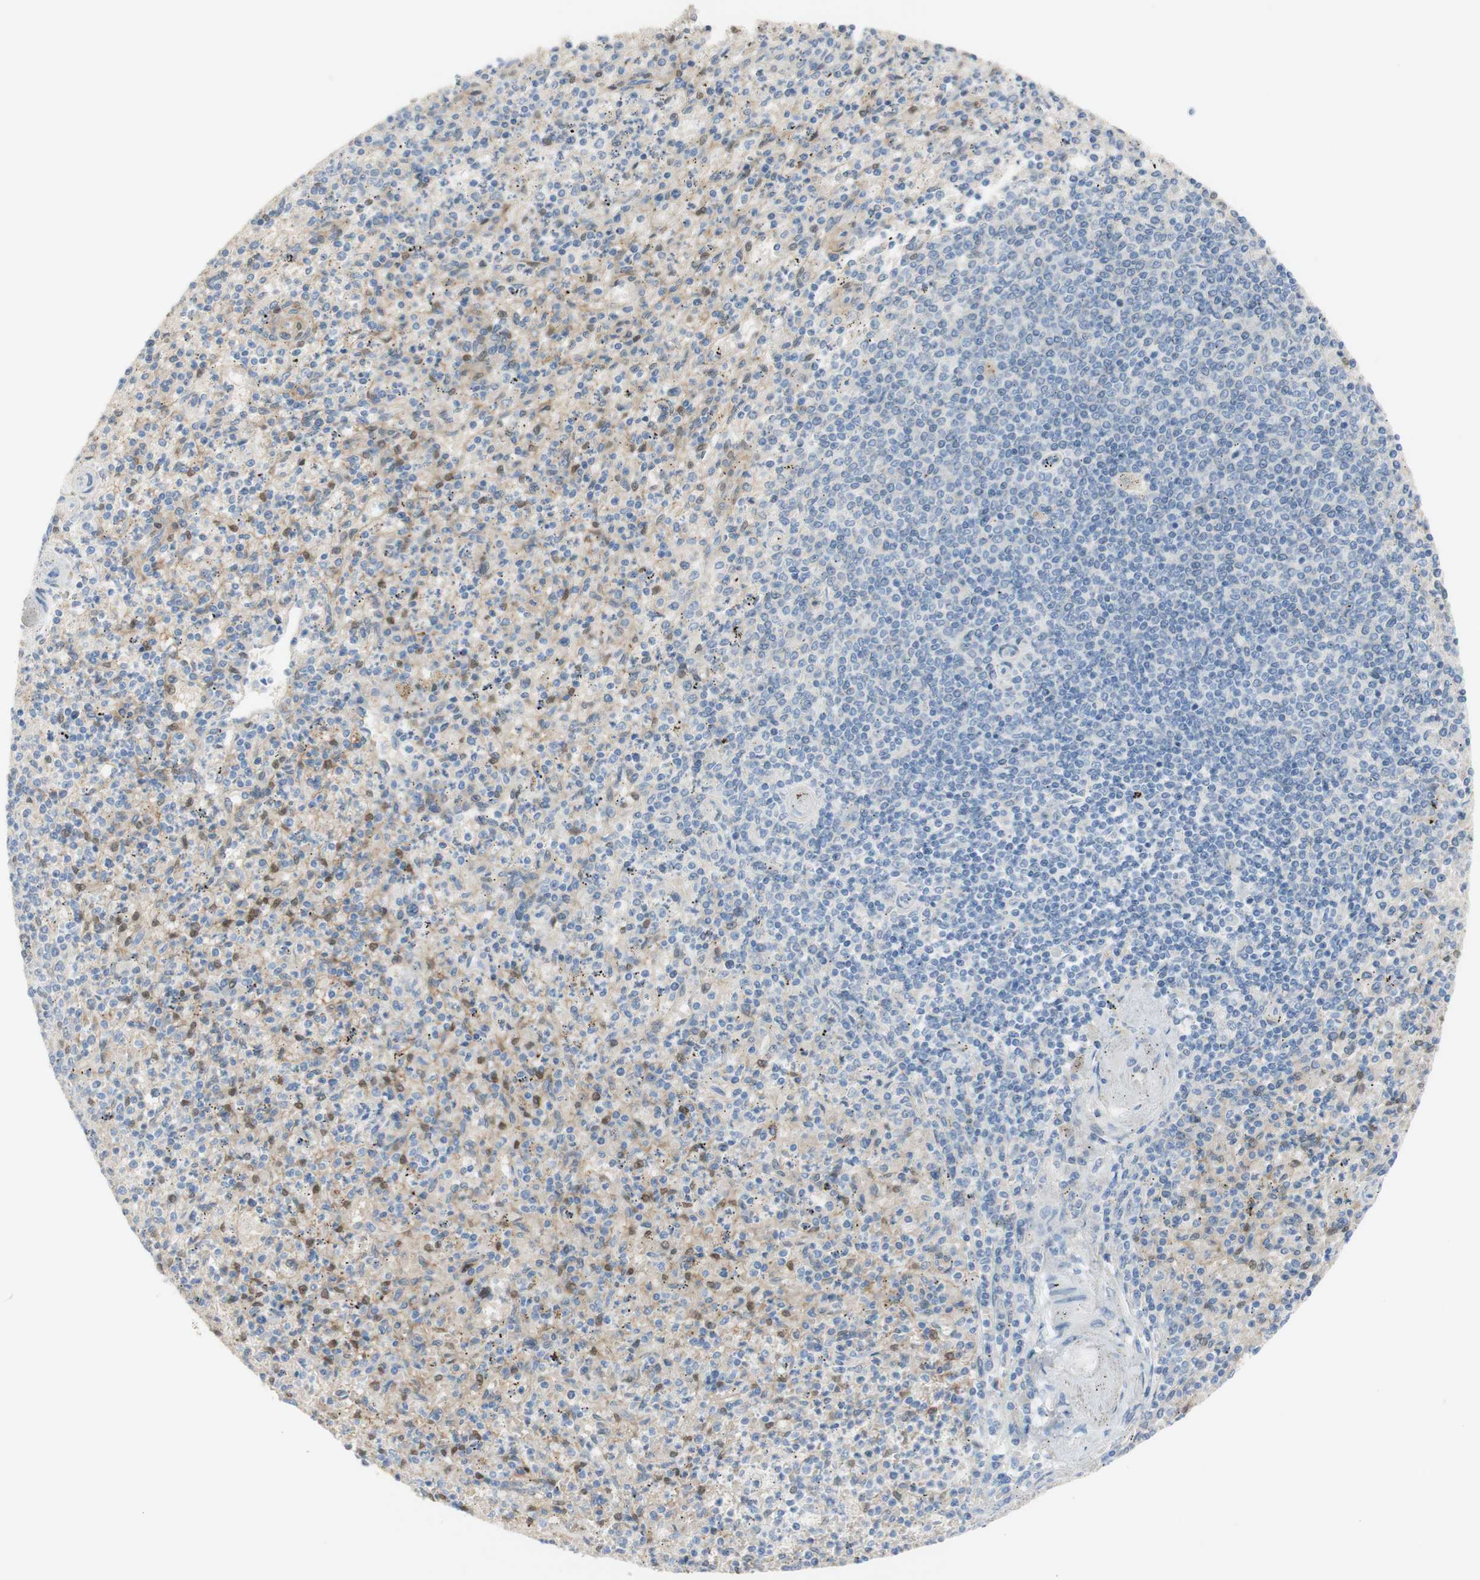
{"staining": {"intensity": "moderate", "quantity": "25%-75%", "location": "nuclear"}, "tissue": "spleen", "cell_type": "Cells in red pulp", "image_type": "normal", "snomed": [{"axis": "morphology", "description": "Normal tissue, NOS"}, {"axis": "topography", "description": "Spleen"}], "caption": "Immunohistochemistry (DAB (3,3'-diaminobenzidine)) staining of normal human spleen shows moderate nuclear protein positivity in about 25%-75% of cells in red pulp.", "gene": "SELENBP1", "patient": {"sex": "male", "age": 72}}